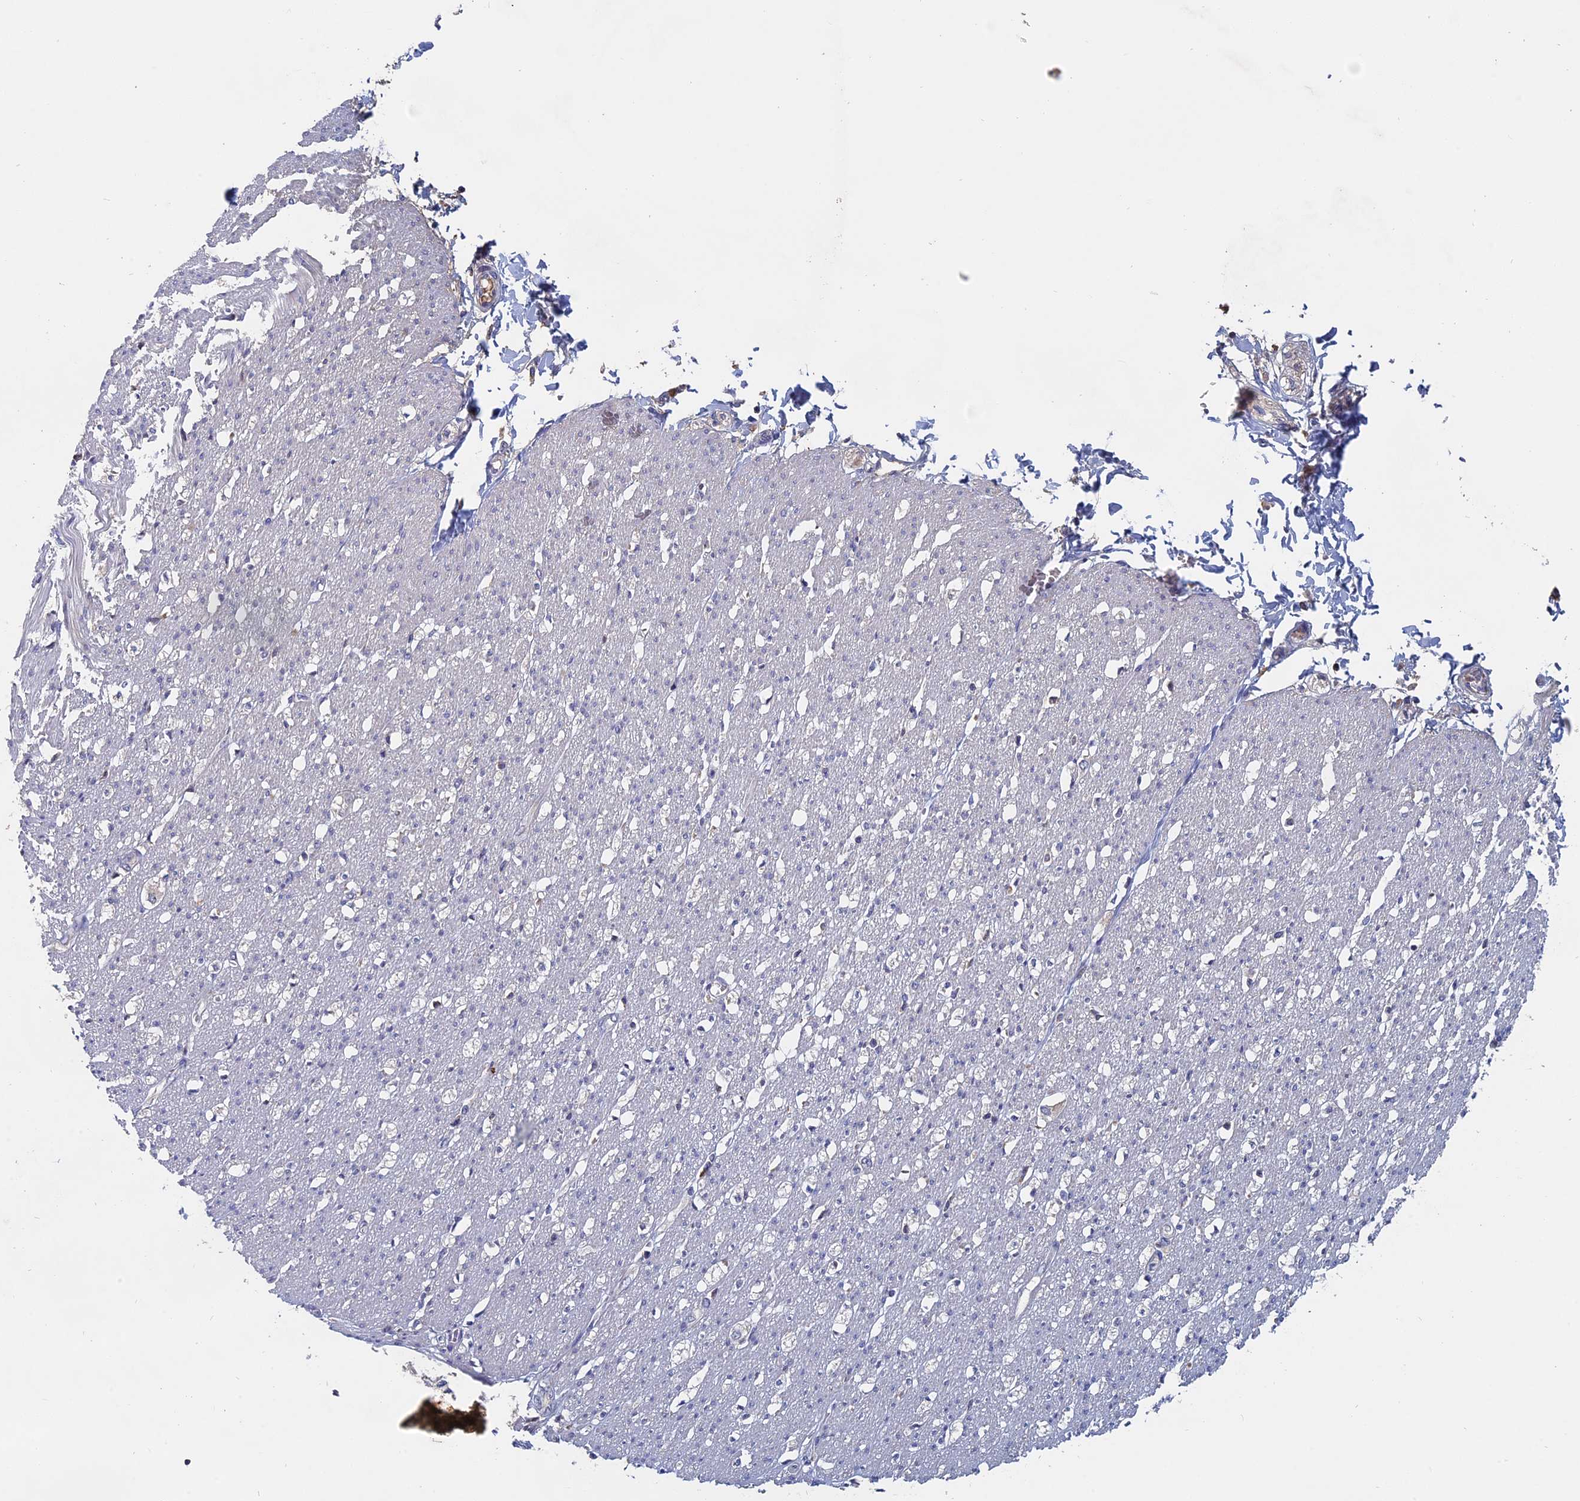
{"staining": {"intensity": "weak", "quantity": "25%-75%", "location": "cytoplasmic/membranous"}, "tissue": "smooth muscle", "cell_type": "Smooth muscle cells", "image_type": "normal", "snomed": [{"axis": "morphology", "description": "Normal tissue, NOS"}, {"axis": "morphology", "description": "Adenocarcinoma, NOS"}, {"axis": "topography", "description": "Colon"}, {"axis": "topography", "description": "Peripheral nerve tissue"}], "caption": "Immunohistochemical staining of normal human smooth muscle exhibits low levels of weak cytoplasmic/membranous staining in about 25%-75% of smooth muscle cells.", "gene": "SLC33A1", "patient": {"sex": "male", "age": 14}}